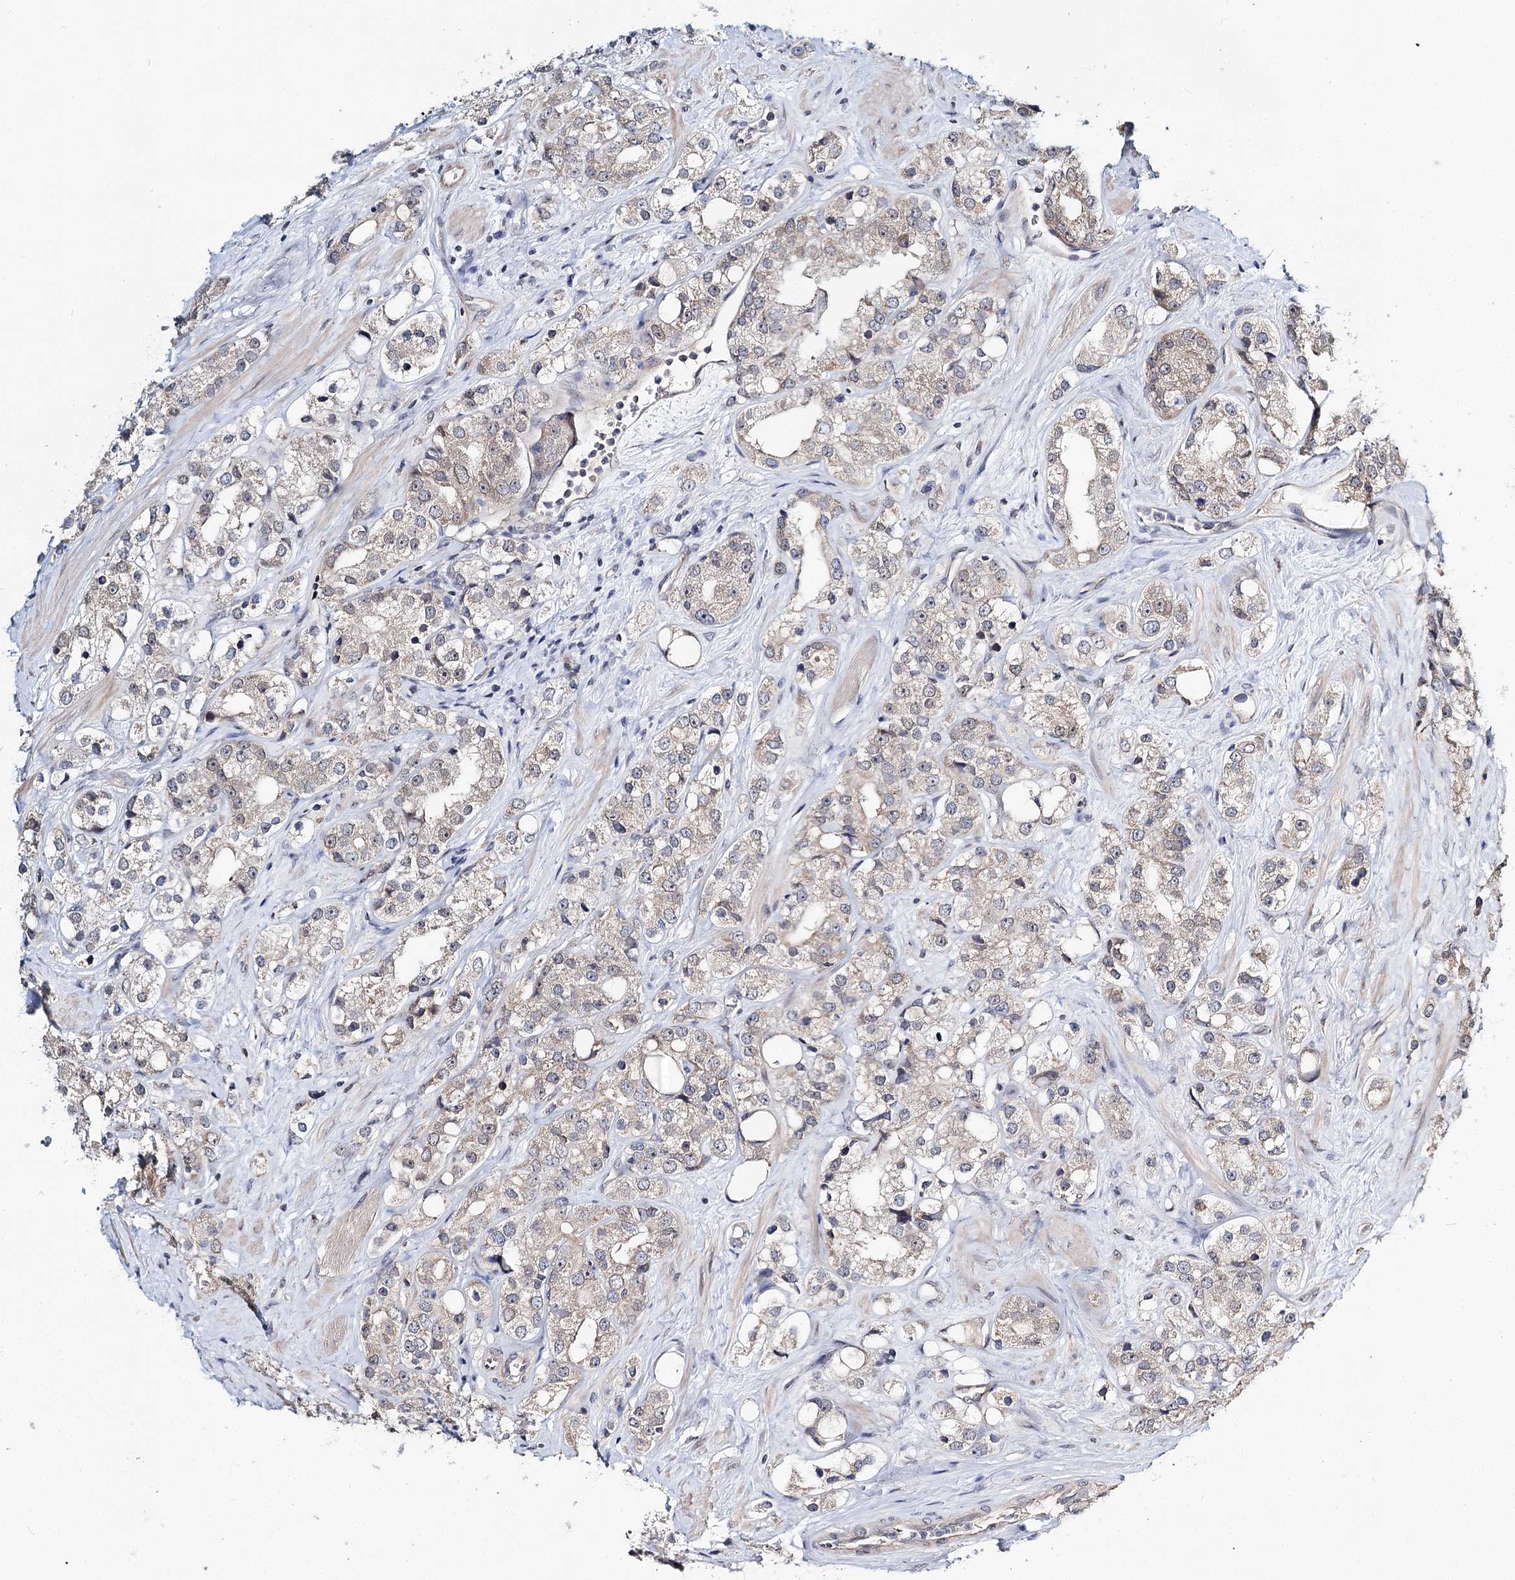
{"staining": {"intensity": "negative", "quantity": "none", "location": "none"}, "tissue": "prostate cancer", "cell_type": "Tumor cells", "image_type": "cancer", "snomed": [{"axis": "morphology", "description": "Adenocarcinoma, NOS"}, {"axis": "topography", "description": "Prostate"}], "caption": "Image shows no significant protein expression in tumor cells of prostate cancer (adenocarcinoma).", "gene": "NOPCHAP1", "patient": {"sex": "male", "age": 79}}